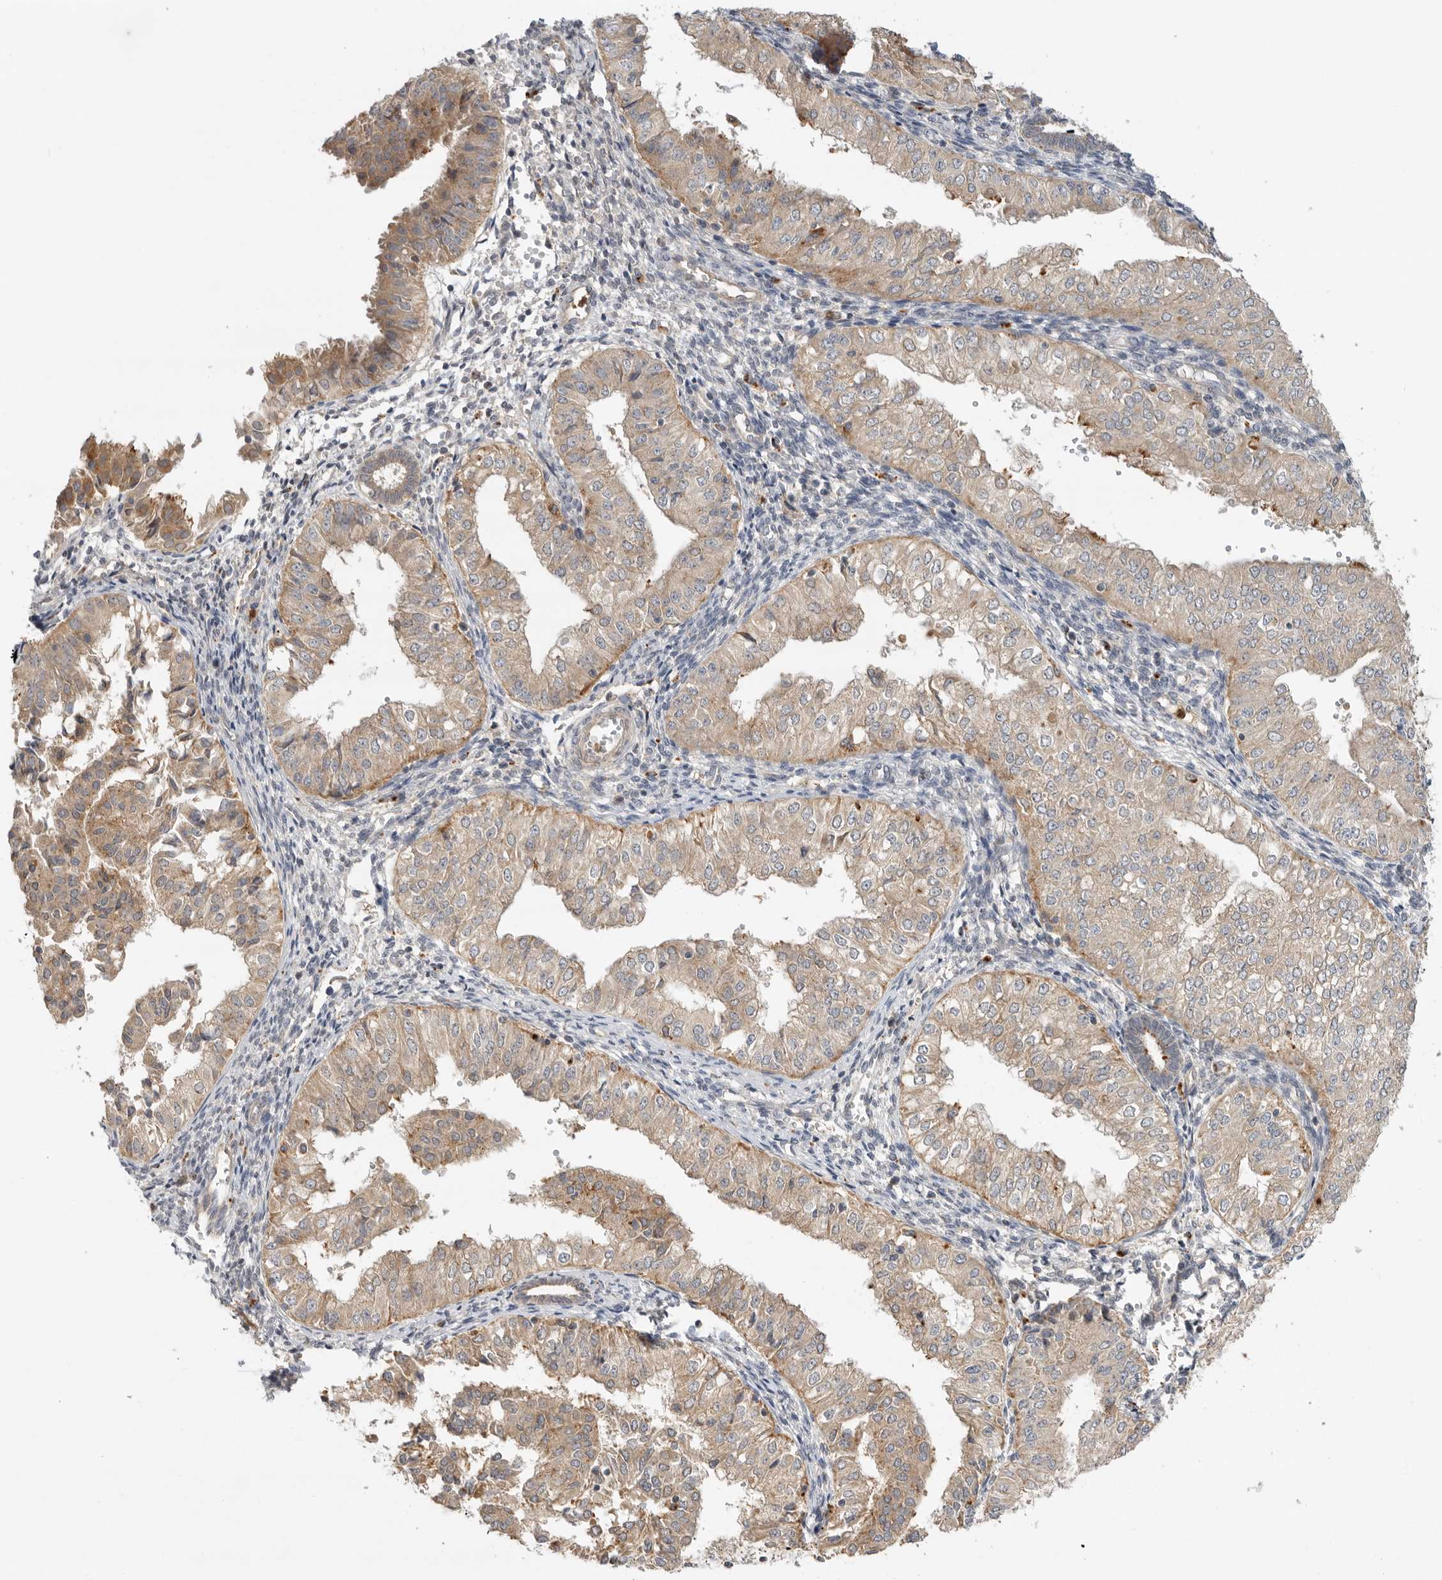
{"staining": {"intensity": "weak", "quantity": "25%-75%", "location": "cytoplasmic/membranous"}, "tissue": "endometrial cancer", "cell_type": "Tumor cells", "image_type": "cancer", "snomed": [{"axis": "morphology", "description": "Normal tissue, NOS"}, {"axis": "morphology", "description": "Adenocarcinoma, NOS"}, {"axis": "topography", "description": "Endometrium"}], "caption": "Endometrial cancer (adenocarcinoma) stained for a protein exhibits weak cytoplasmic/membranous positivity in tumor cells.", "gene": "GNE", "patient": {"sex": "female", "age": 53}}